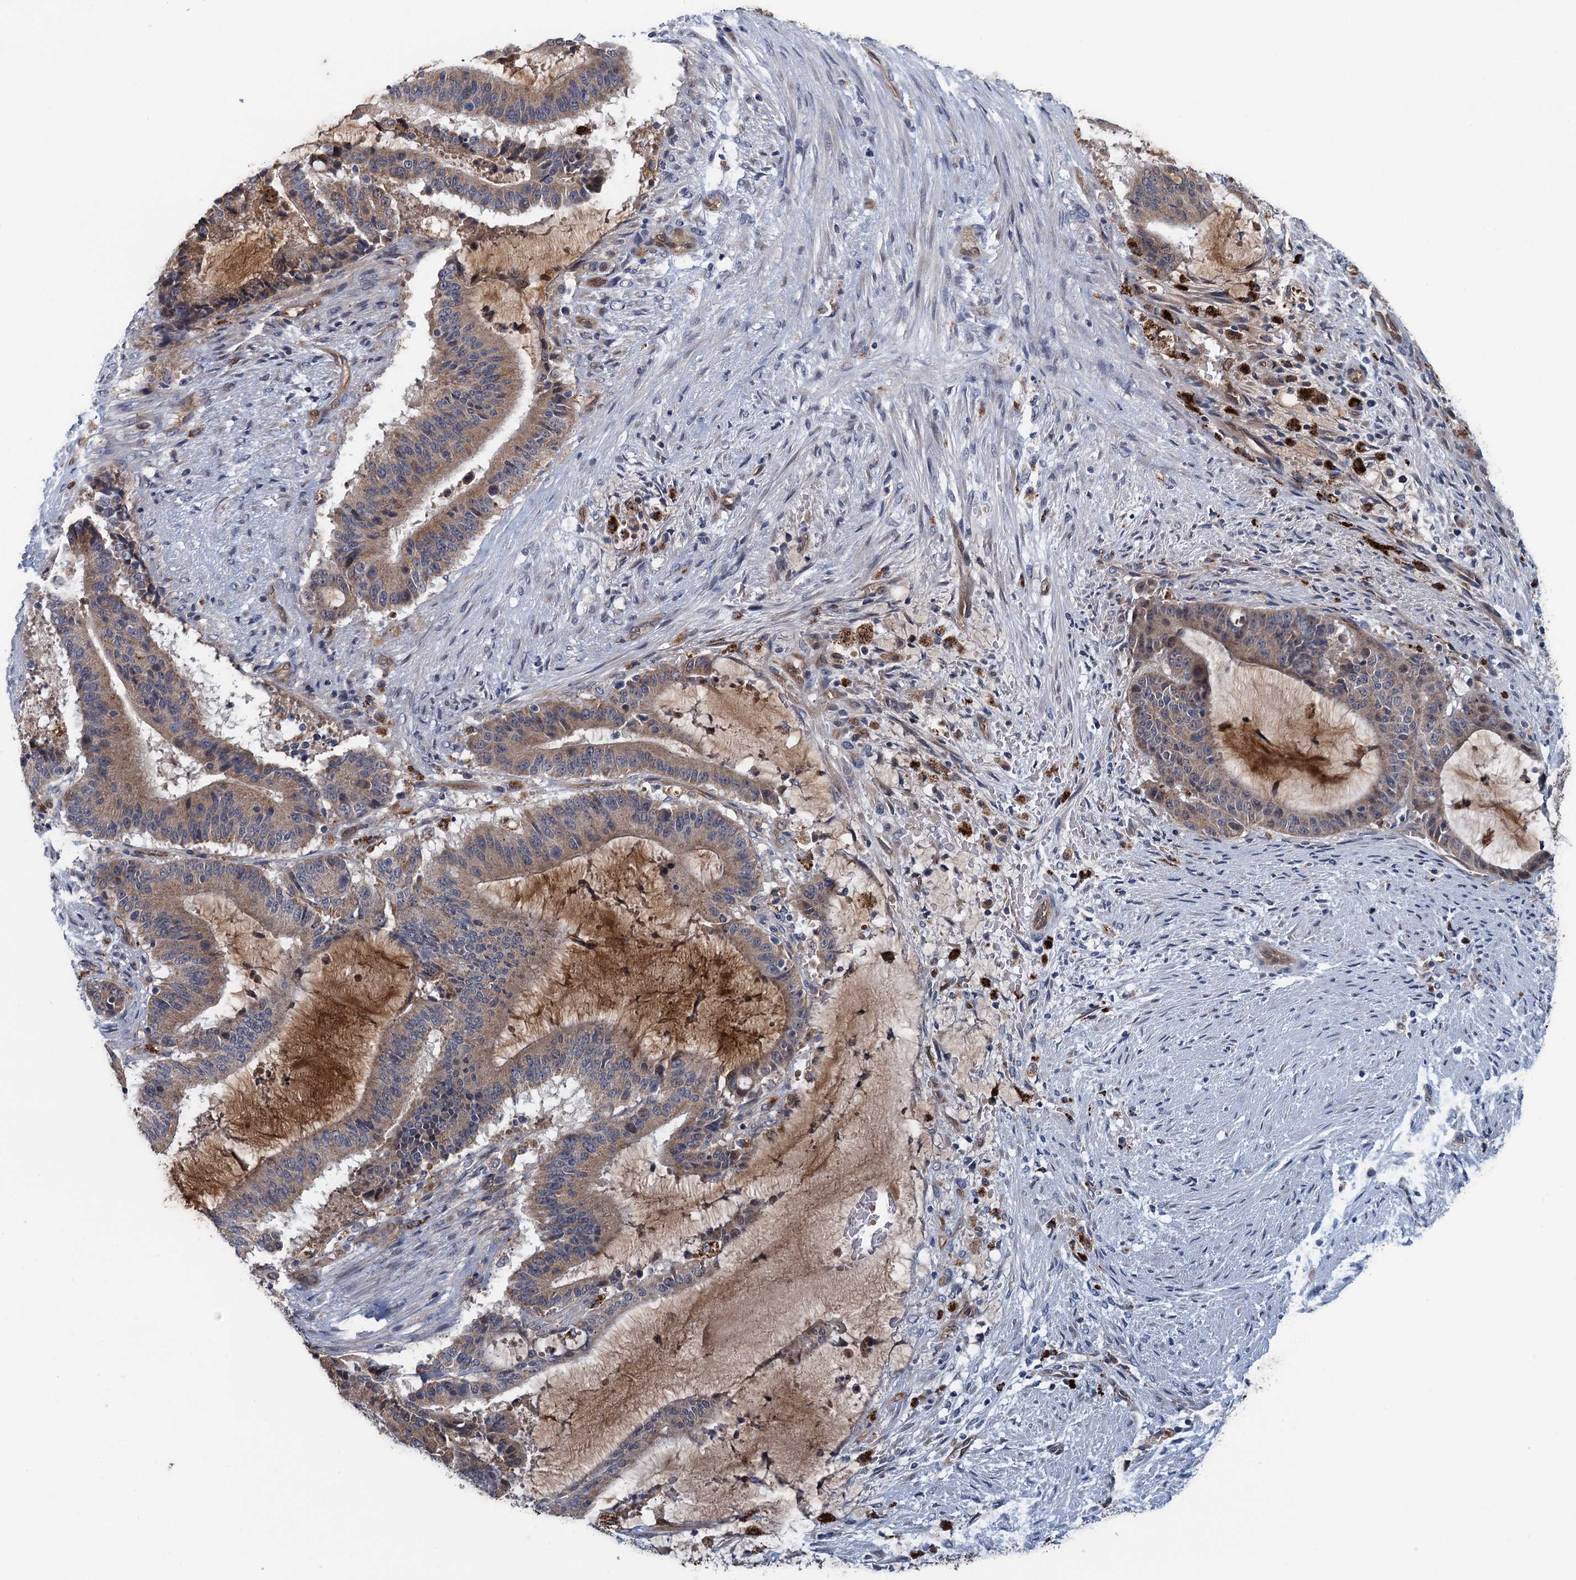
{"staining": {"intensity": "moderate", "quantity": "<25%", "location": "cytoplasmic/membranous"}, "tissue": "liver cancer", "cell_type": "Tumor cells", "image_type": "cancer", "snomed": [{"axis": "morphology", "description": "Normal tissue, NOS"}, {"axis": "morphology", "description": "Cholangiocarcinoma"}, {"axis": "topography", "description": "Liver"}, {"axis": "topography", "description": "Peripheral nerve tissue"}], "caption": "Liver cholangiocarcinoma was stained to show a protein in brown. There is low levels of moderate cytoplasmic/membranous positivity in approximately <25% of tumor cells.", "gene": "KBTBD8", "patient": {"sex": "female", "age": 73}}